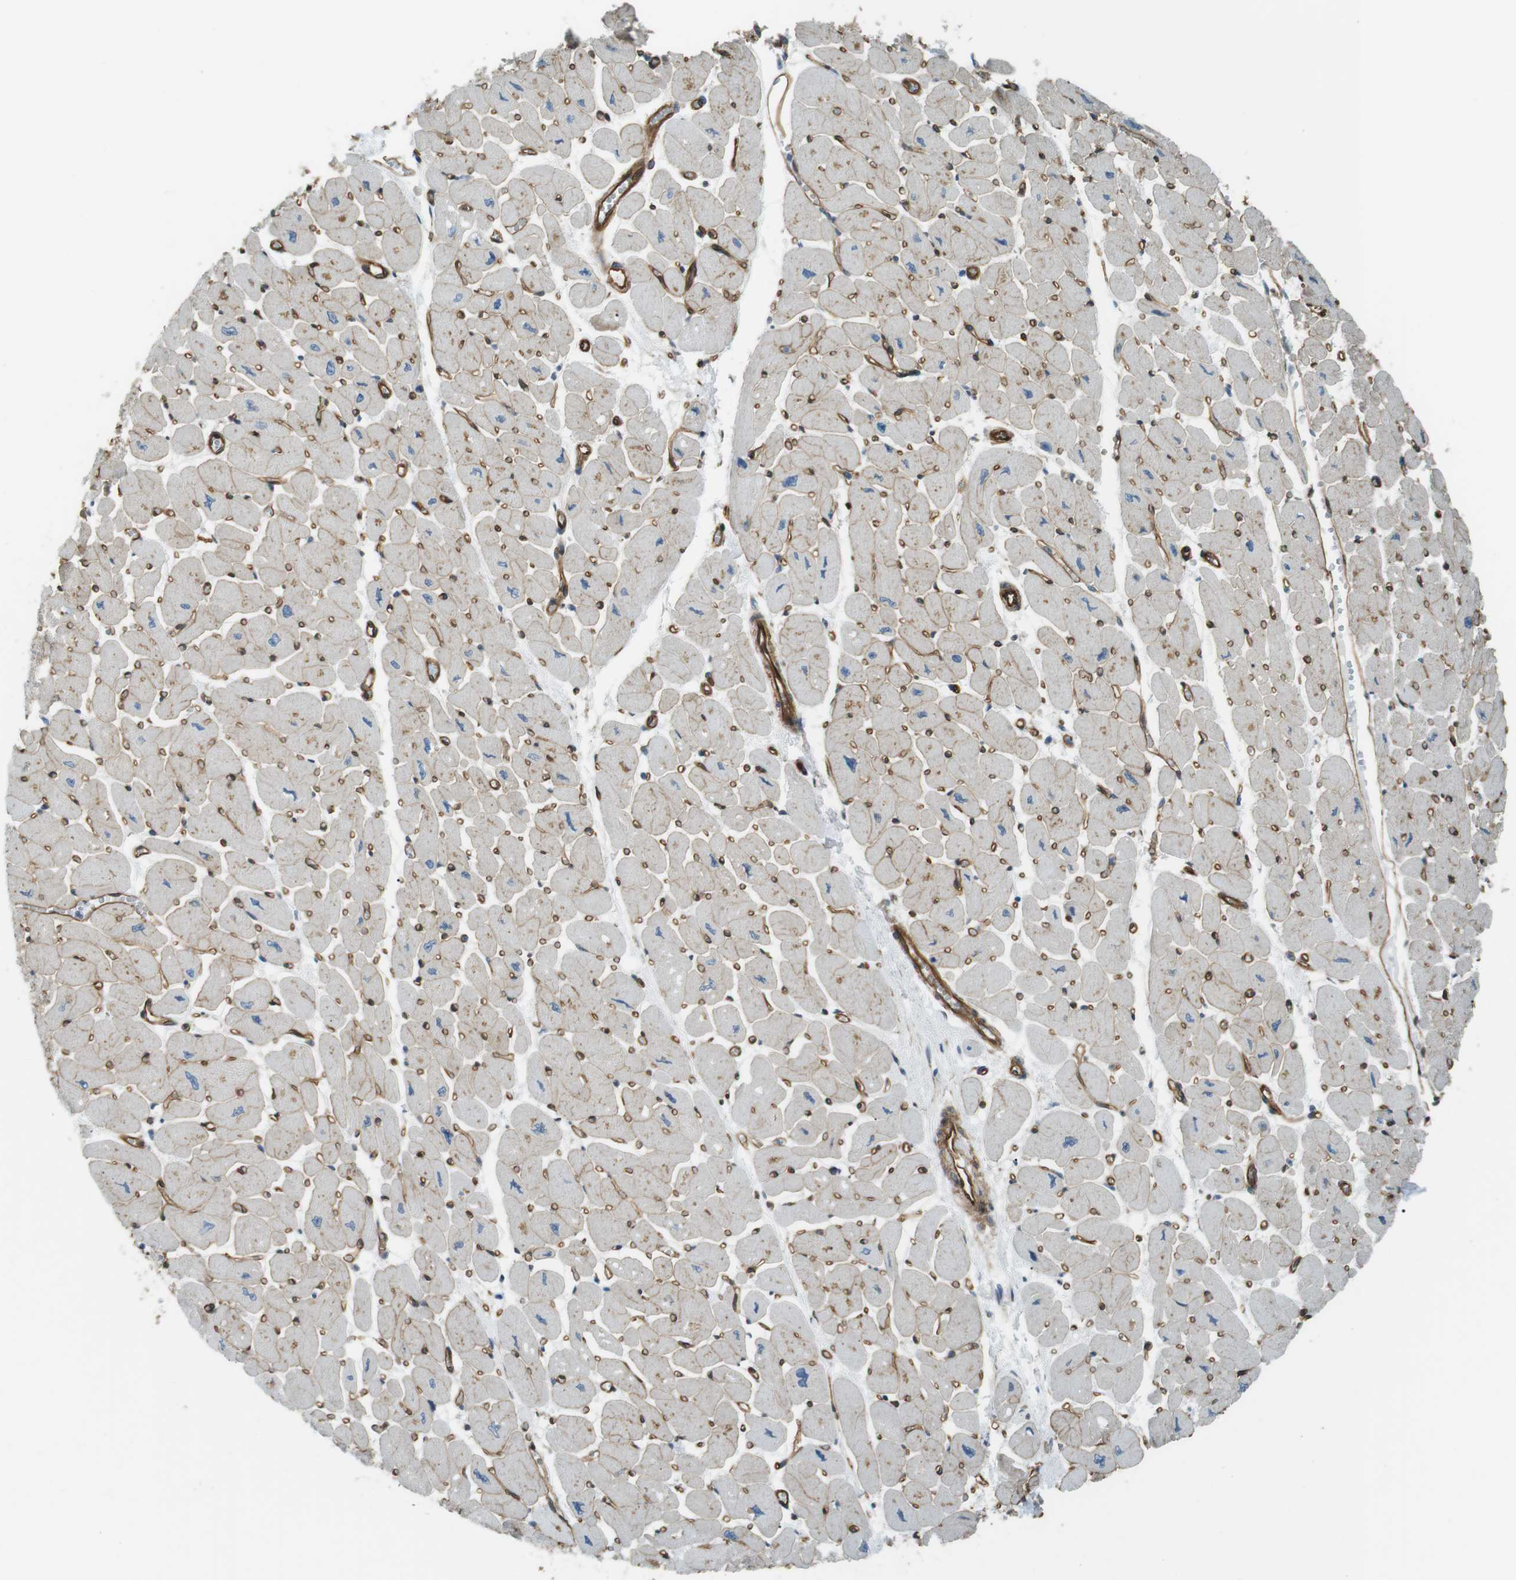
{"staining": {"intensity": "weak", "quantity": "25%-75%", "location": "cytoplasmic/membranous"}, "tissue": "heart muscle", "cell_type": "Cardiomyocytes", "image_type": "normal", "snomed": [{"axis": "morphology", "description": "Normal tissue, NOS"}, {"axis": "topography", "description": "Heart"}], "caption": "Weak cytoplasmic/membranous protein positivity is present in about 25%-75% of cardiomyocytes in heart muscle.", "gene": "ODR4", "patient": {"sex": "female", "age": 54}}